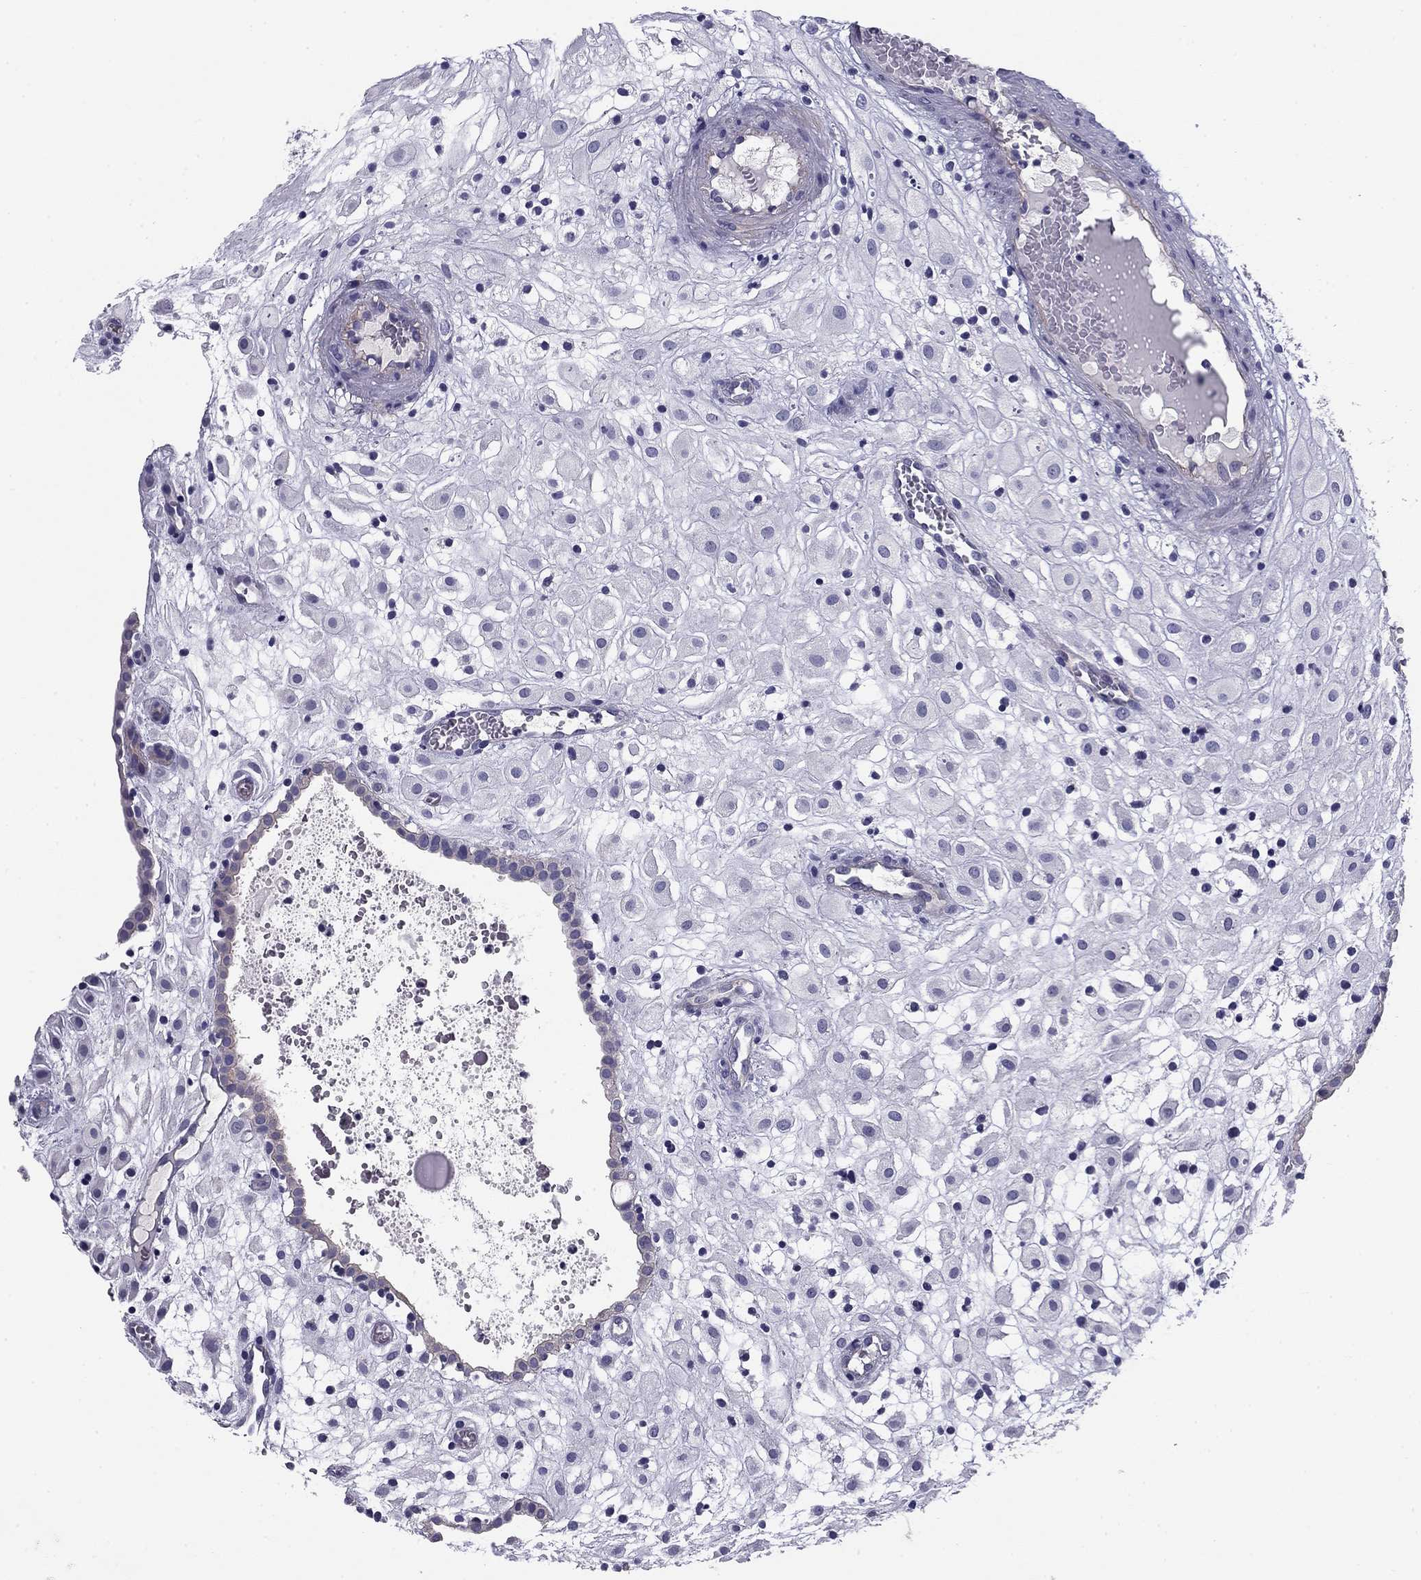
{"staining": {"intensity": "negative", "quantity": "none", "location": "none"}, "tissue": "placenta", "cell_type": "Decidual cells", "image_type": "normal", "snomed": [{"axis": "morphology", "description": "Normal tissue, NOS"}, {"axis": "topography", "description": "Placenta"}], "caption": "This micrograph is of benign placenta stained with immunohistochemistry to label a protein in brown with the nuclei are counter-stained blue. There is no staining in decidual cells.", "gene": "FLNC", "patient": {"sex": "female", "age": 24}}